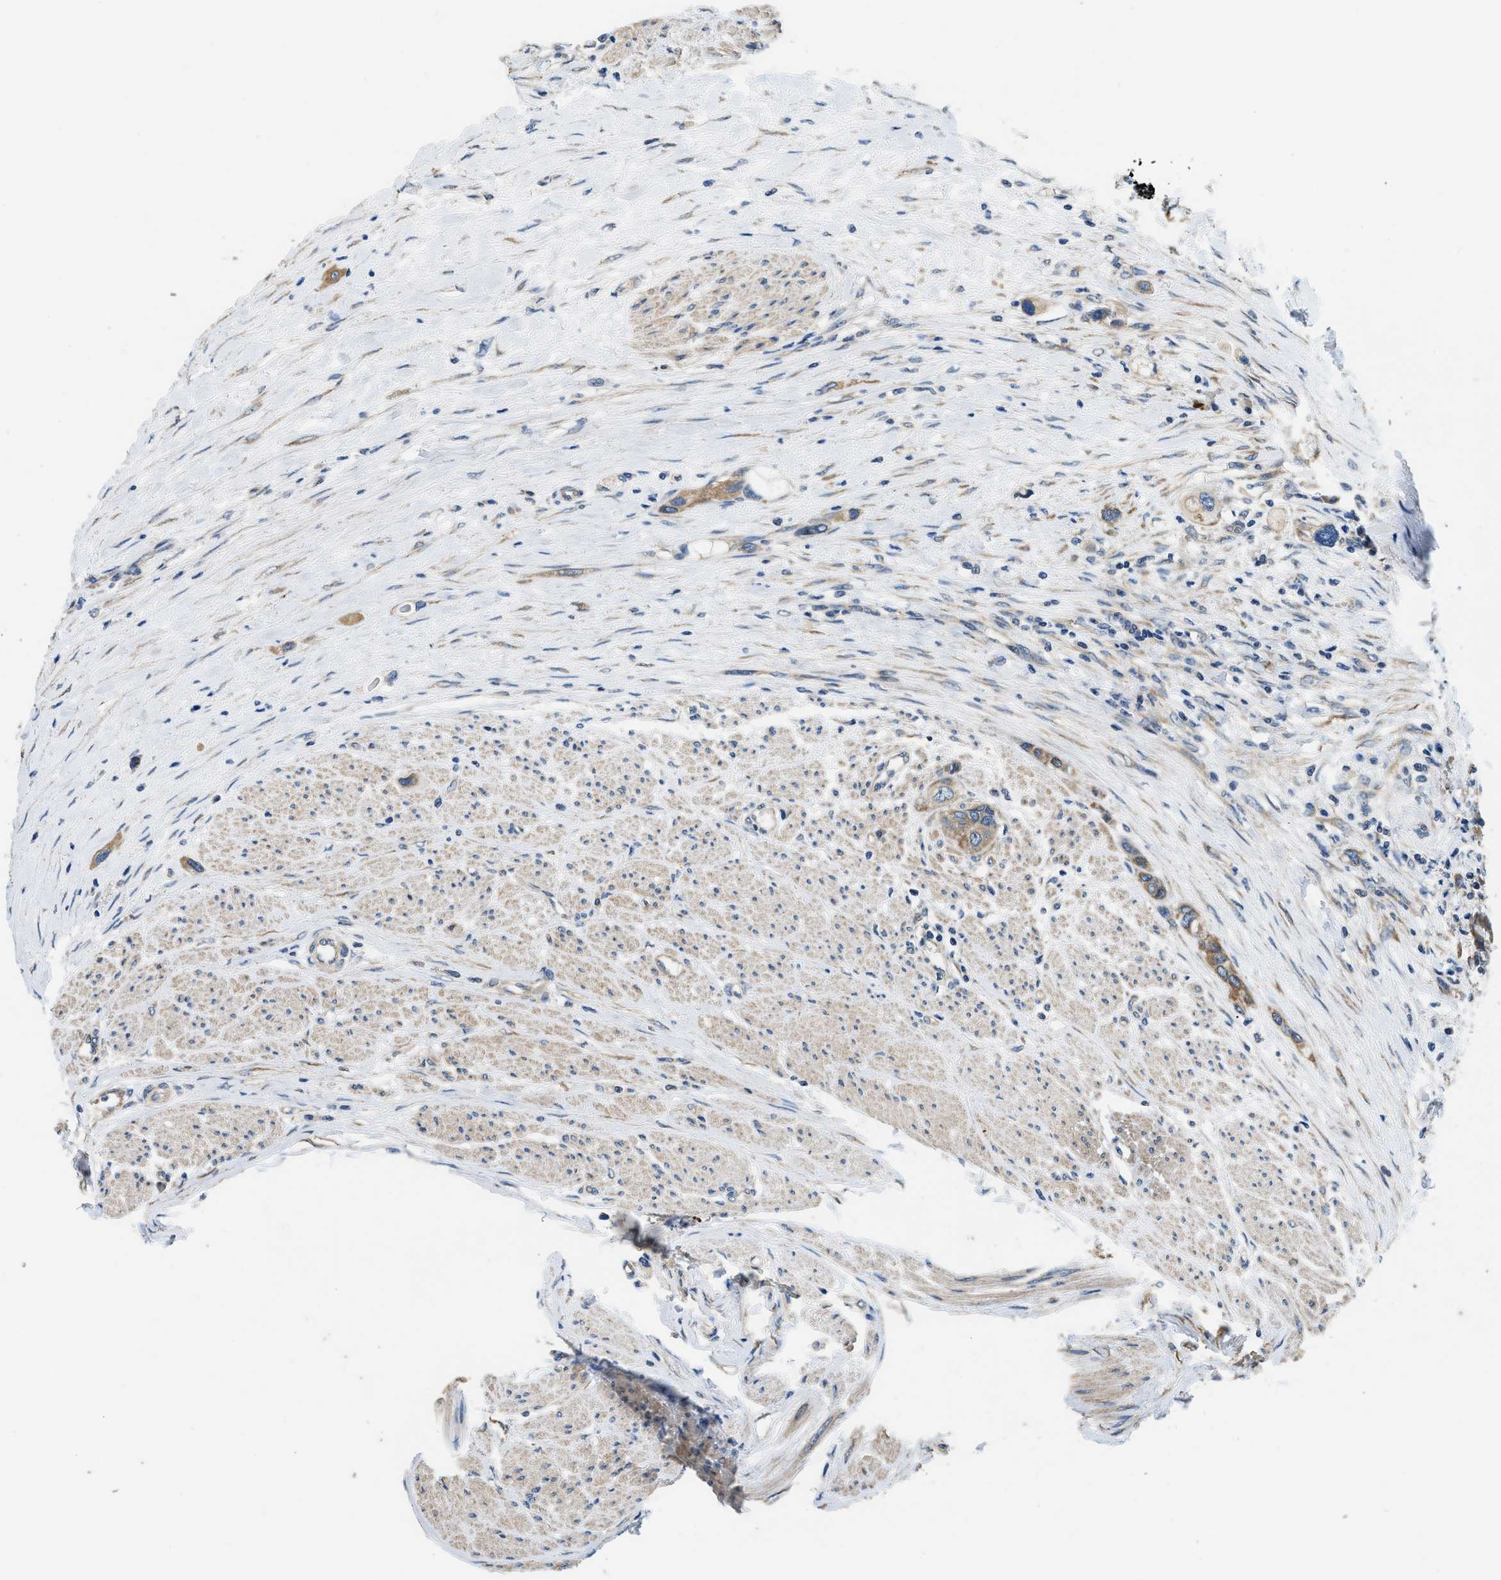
{"staining": {"intensity": "moderate", "quantity": ">75%", "location": "cytoplasmic/membranous"}, "tissue": "urothelial cancer", "cell_type": "Tumor cells", "image_type": "cancer", "snomed": [{"axis": "morphology", "description": "Urothelial carcinoma, High grade"}, {"axis": "topography", "description": "Urinary bladder"}], "caption": "High-grade urothelial carcinoma stained with IHC exhibits moderate cytoplasmic/membranous staining in approximately >75% of tumor cells.", "gene": "SSH2", "patient": {"sex": "female", "age": 56}}